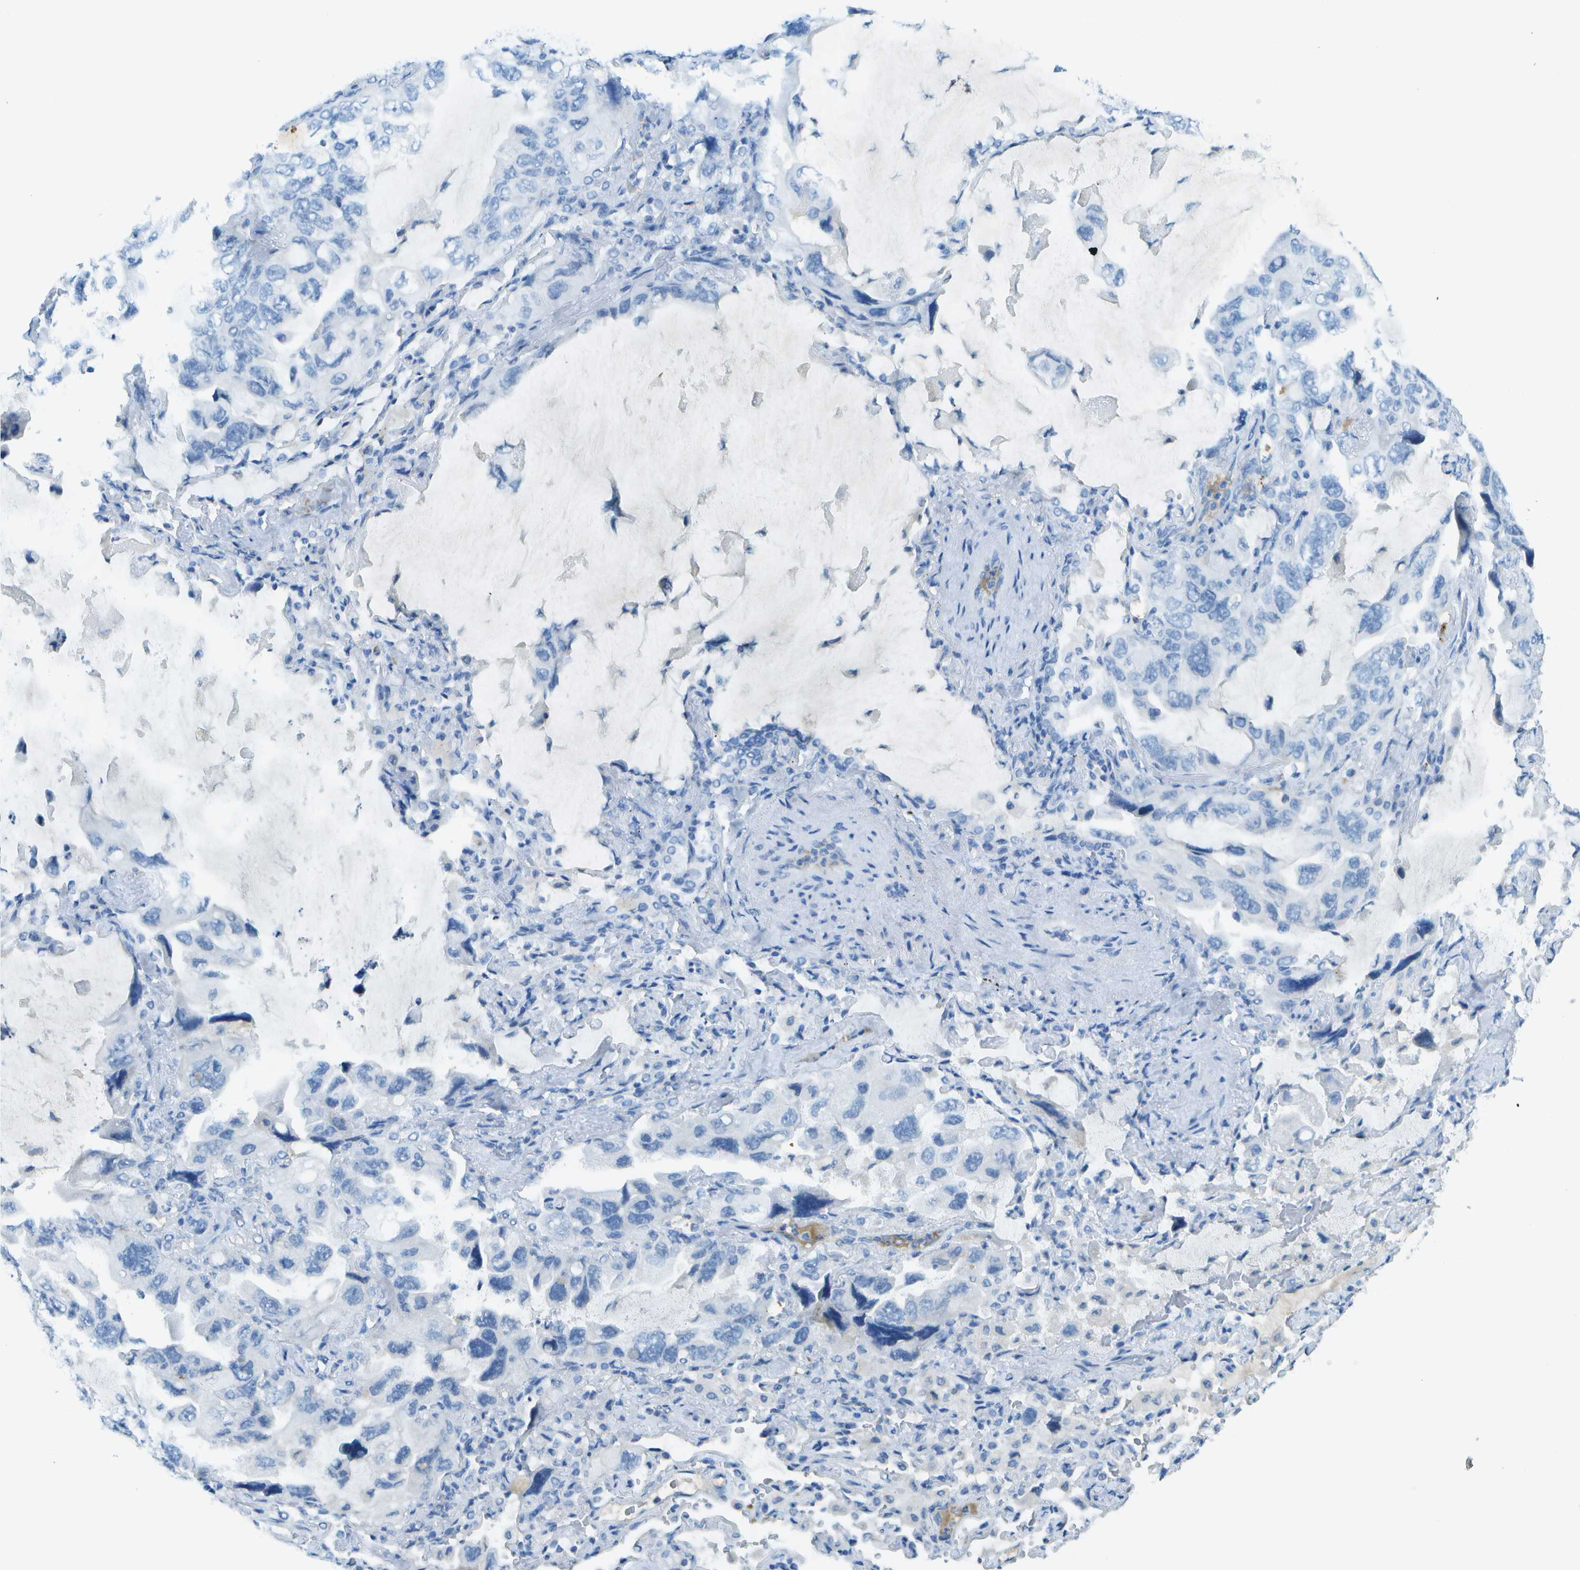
{"staining": {"intensity": "negative", "quantity": "none", "location": "none"}, "tissue": "lung cancer", "cell_type": "Tumor cells", "image_type": "cancer", "snomed": [{"axis": "morphology", "description": "Squamous cell carcinoma, NOS"}, {"axis": "topography", "description": "Lung"}], "caption": "There is no significant expression in tumor cells of lung cancer.", "gene": "C1S", "patient": {"sex": "female", "age": 73}}